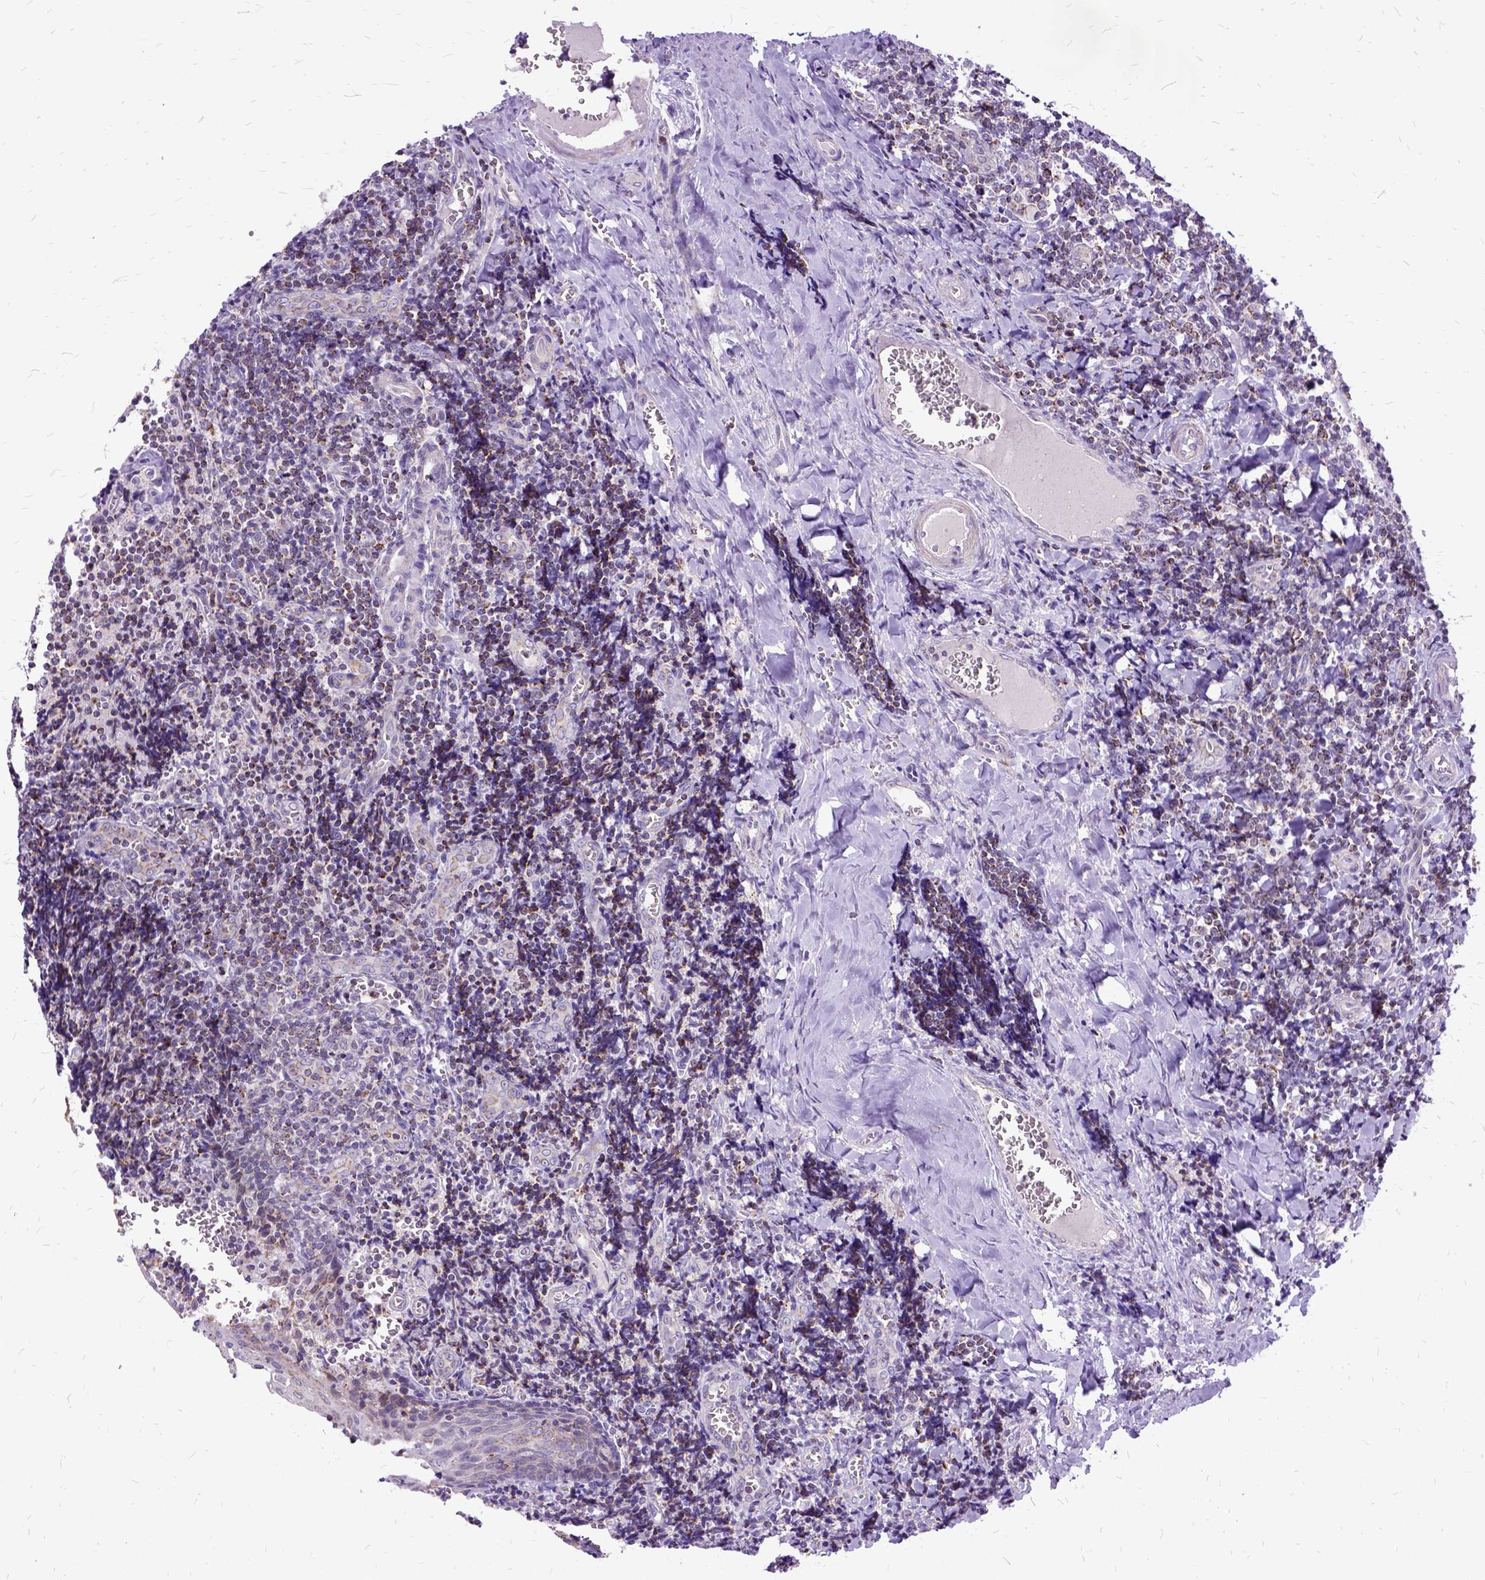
{"staining": {"intensity": "strong", "quantity": ">75%", "location": "cytoplasmic/membranous"}, "tissue": "tonsil", "cell_type": "Germinal center cells", "image_type": "normal", "snomed": [{"axis": "morphology", "description": "Normal tissue, NOS"}, {"axis": "morphology", "description": "Inflammation, NOS"}, {"axis": "topography", "description": "Tonsil"}], "caption": "IHC micrograph of benign tonsil: human tonsil stained using immunohistochemistry shows high levels of strong protein expression localized specifically in the cytoplasmic/membranous of germinal center cells, appearing as a cytoplasmic/membranous brown color.", "gene": "OXCT1", "patient": {"sex": "female", "age": 31}}